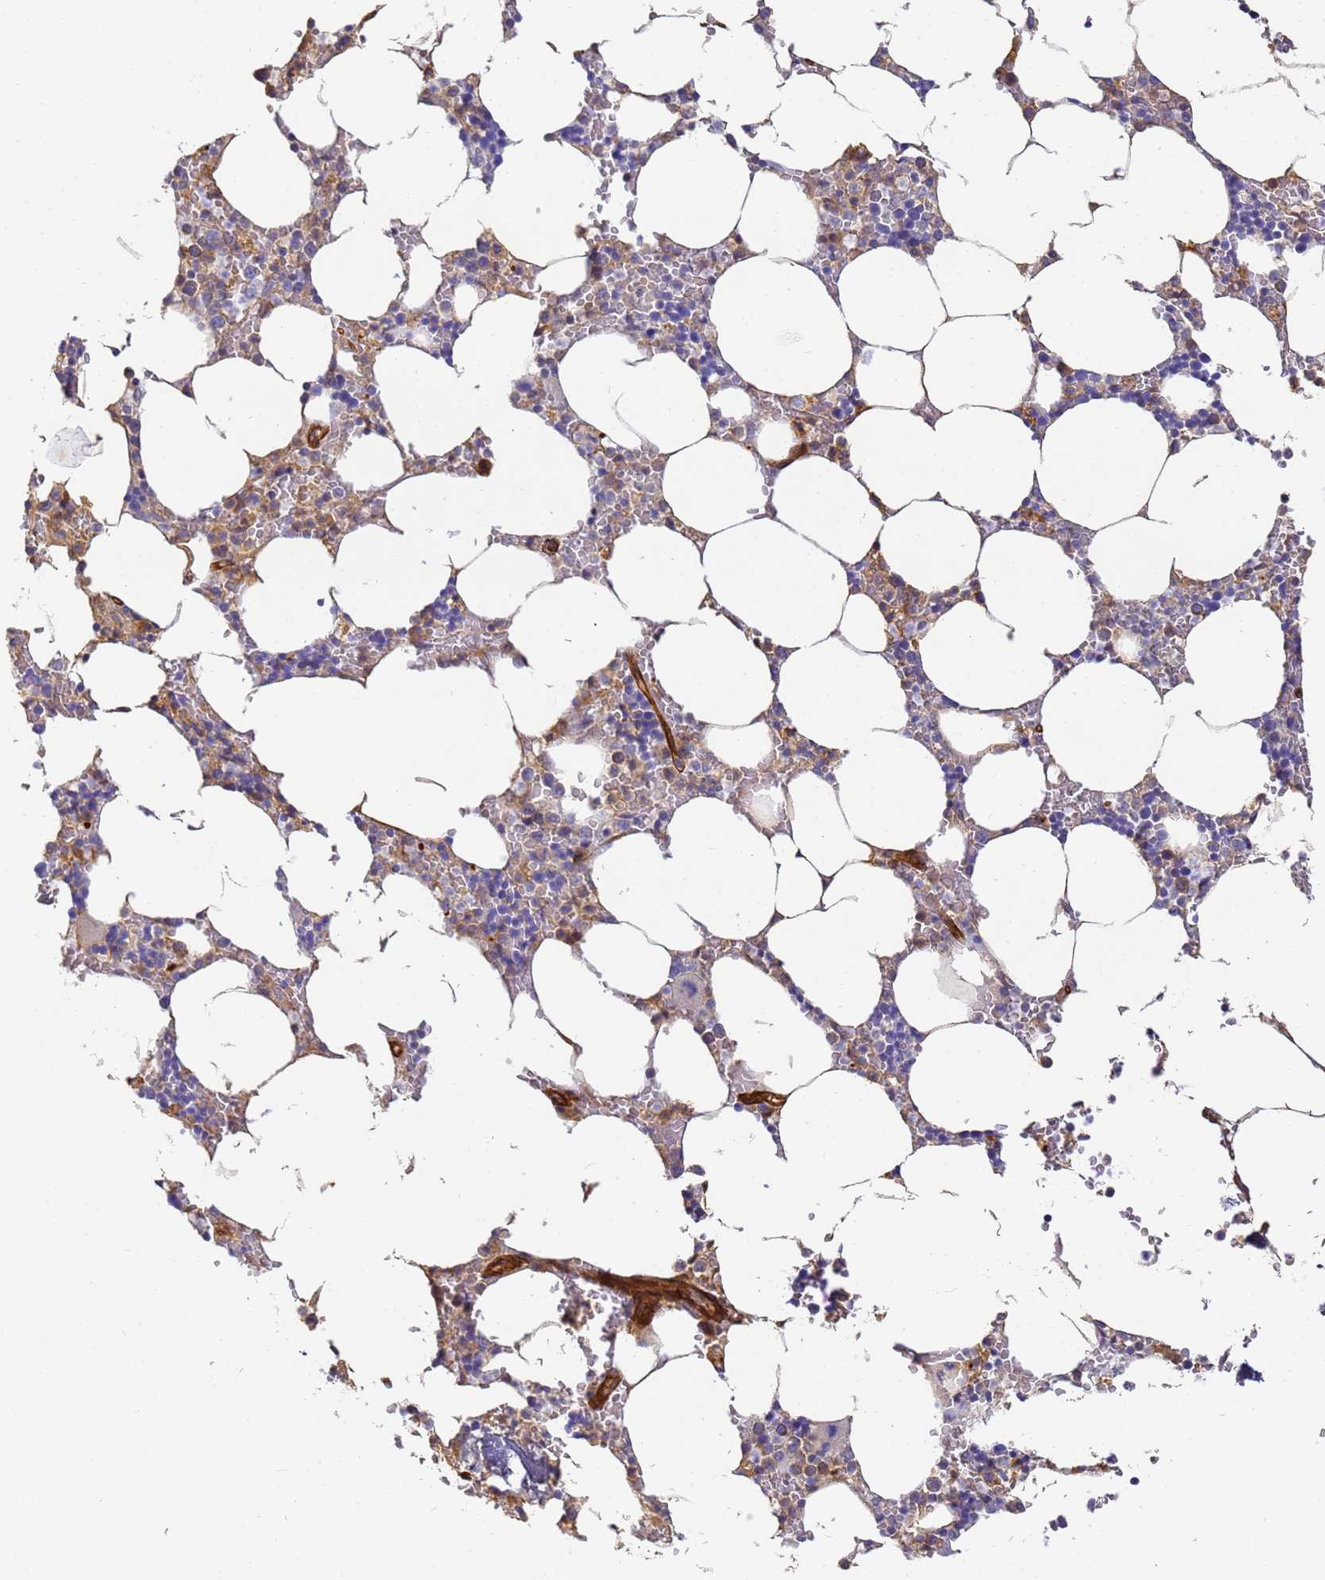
{"staining": {"intensity": "negative", "quantity": "none", "location": "none"}, "tissue": "bone marrow", "cell_type": "Hematopoietic cells", "image_type": "normal", "snomed": [{"axis": "morphology", "description": "Normal tissue, NOS"}, {"axis": "topography", "description": "Bone marrow"}], "caption": "Histopathology image shows no significant protein positivity in hematopoietic cells of normal bone marrow.", "gene": "CFHR1", "patient": {"sex": "male", "age": 70}}